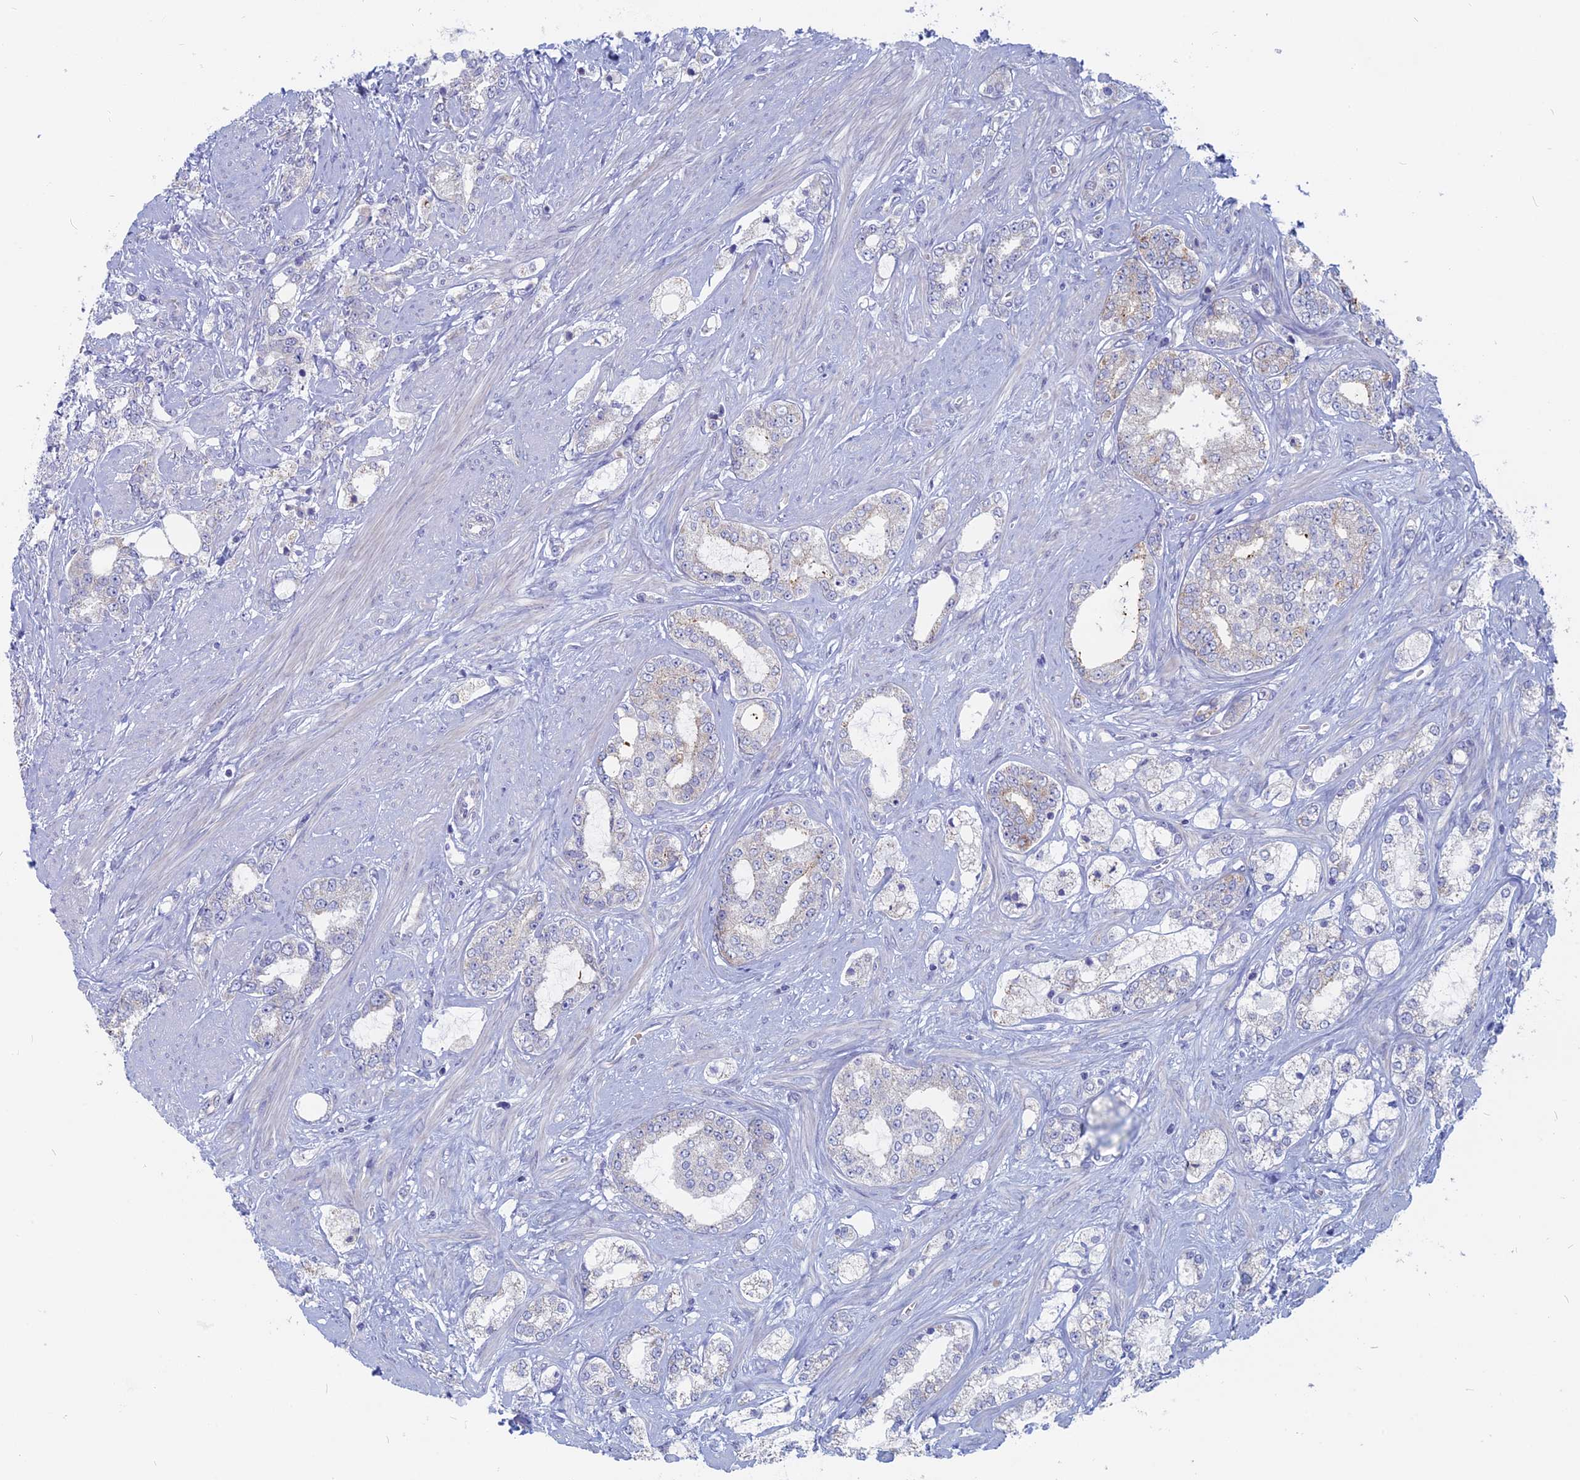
{"staining": {"intensity": "weak", "quantity": "<25%", "location": "cytoplasmic/membranous"}, "tissue": "prostate cancer", "cell_type": "Tumor cells", "image_type": "cancer", "snomed": [{"axis": "morphology", "description": "Adenocarcinoma, High grade"}, {"axis": "topography", "description": "Prostate"}], "caption": "Immunohistochemistry (IHC) of high-grade adenocarcinoma (prostate) exhibits no staining in tumor cells.", "gene": "TBC1D30", "patient": {"sex": "male", "age": 64}}